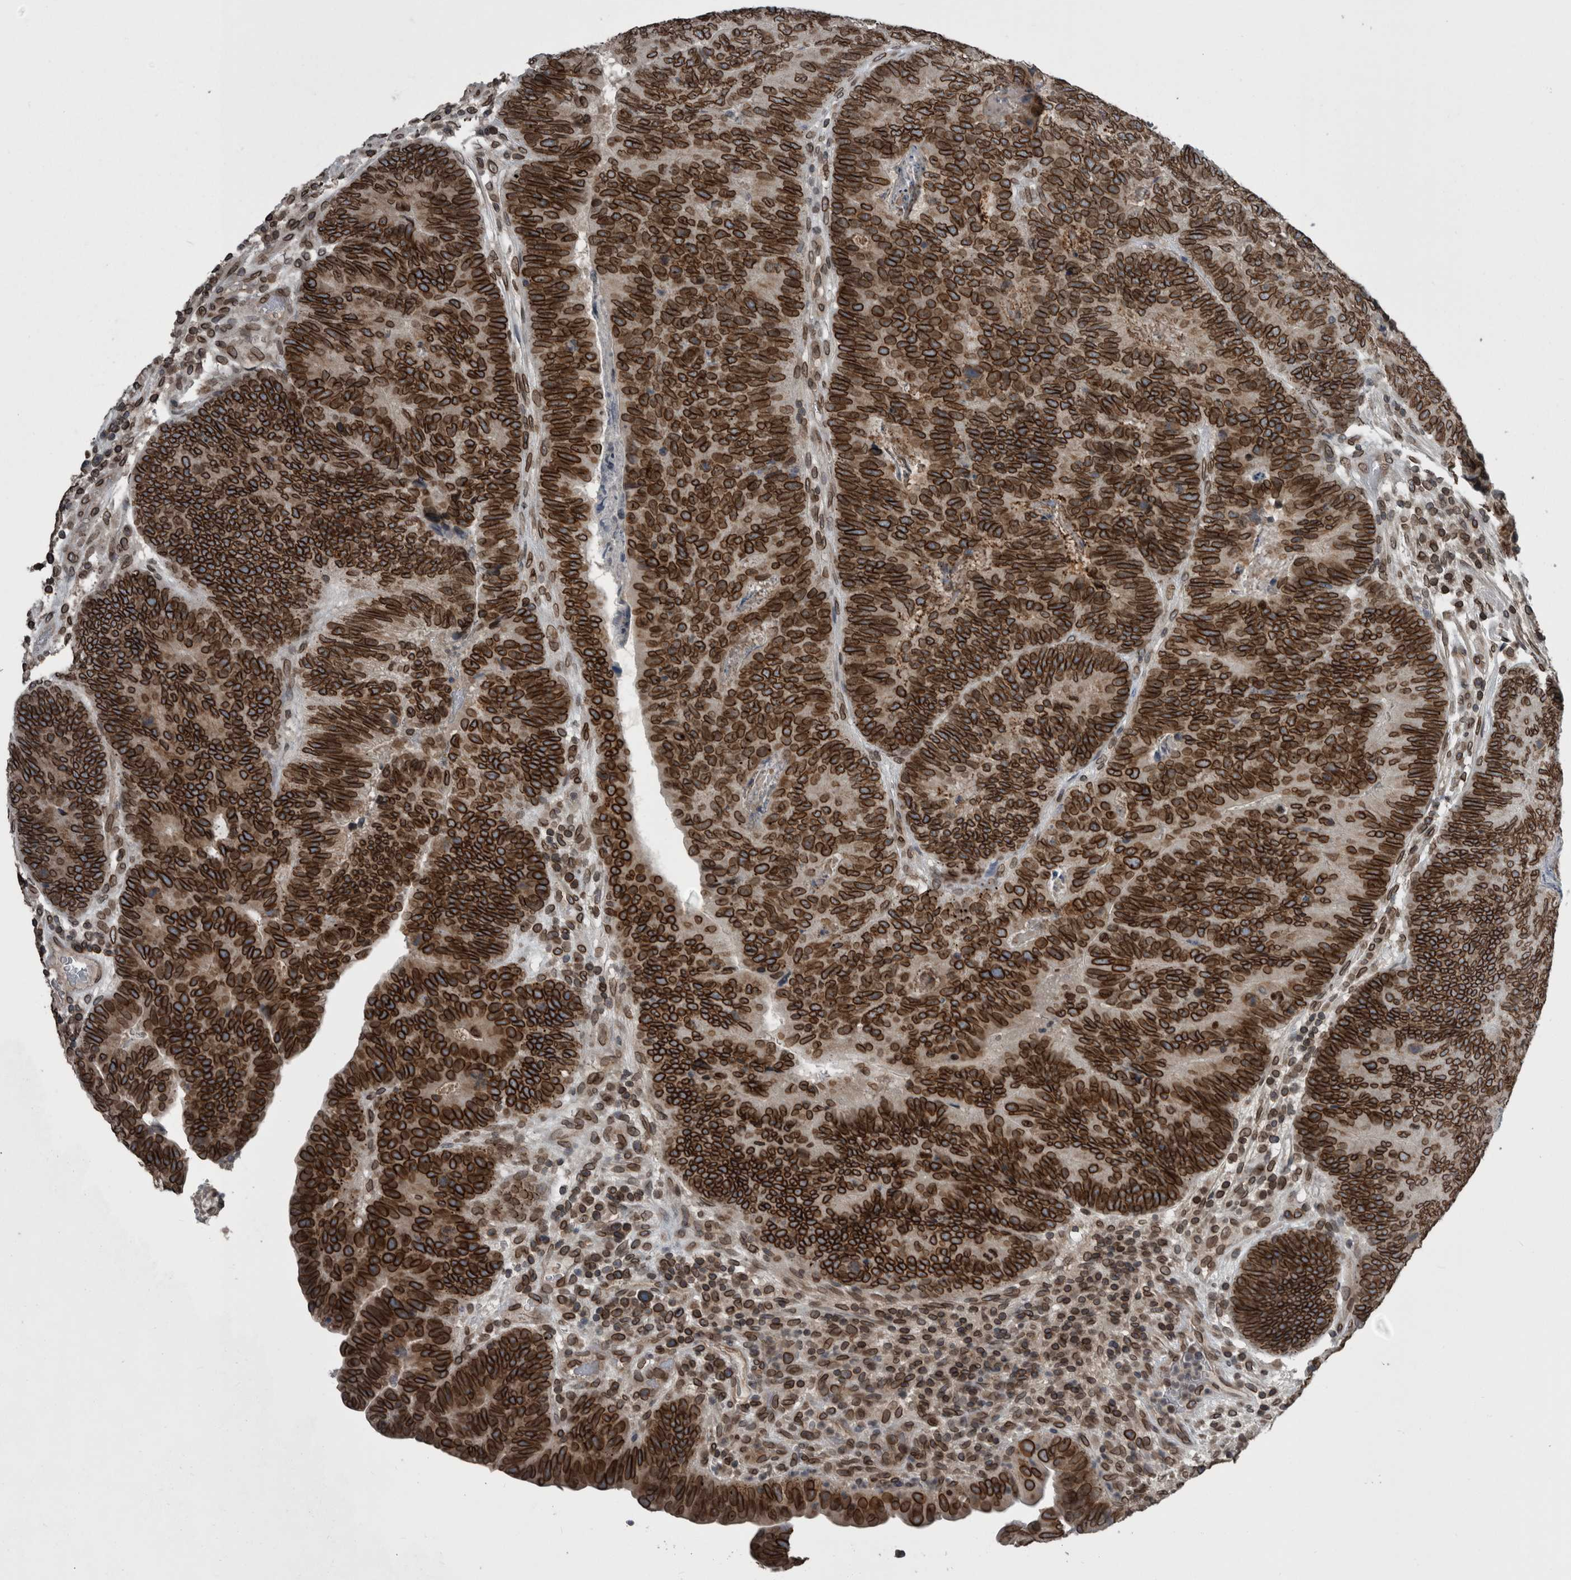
{"staining": {"intensity": "strong", "quantity": ">75%", "location": "cytoplasmic/membranous,nuclear"}, "tissue": "colorectal cancer", "cell_type": "Tumor cells", "image_type": "cancer", "snomed": [{"axis": "morphology", "description": "Adenocarcinoma, NOS"}, {"axis": "topography", "description": "Colon"}], "caption": "Immunohistochemistry (IHC) of colorectal cancer exhibits high levels of strong cytoplasmic/membranous and nuclear positivity in about >75% of tumor cells. The protein is stained brown, and the nuclei are stained in blue (DAB (3,3'-diaminobenzidine) IHC with brightfield microscopy, high magnification).", "gene": "RANBP2", "patient": {"sex": "female", "age": 67}}